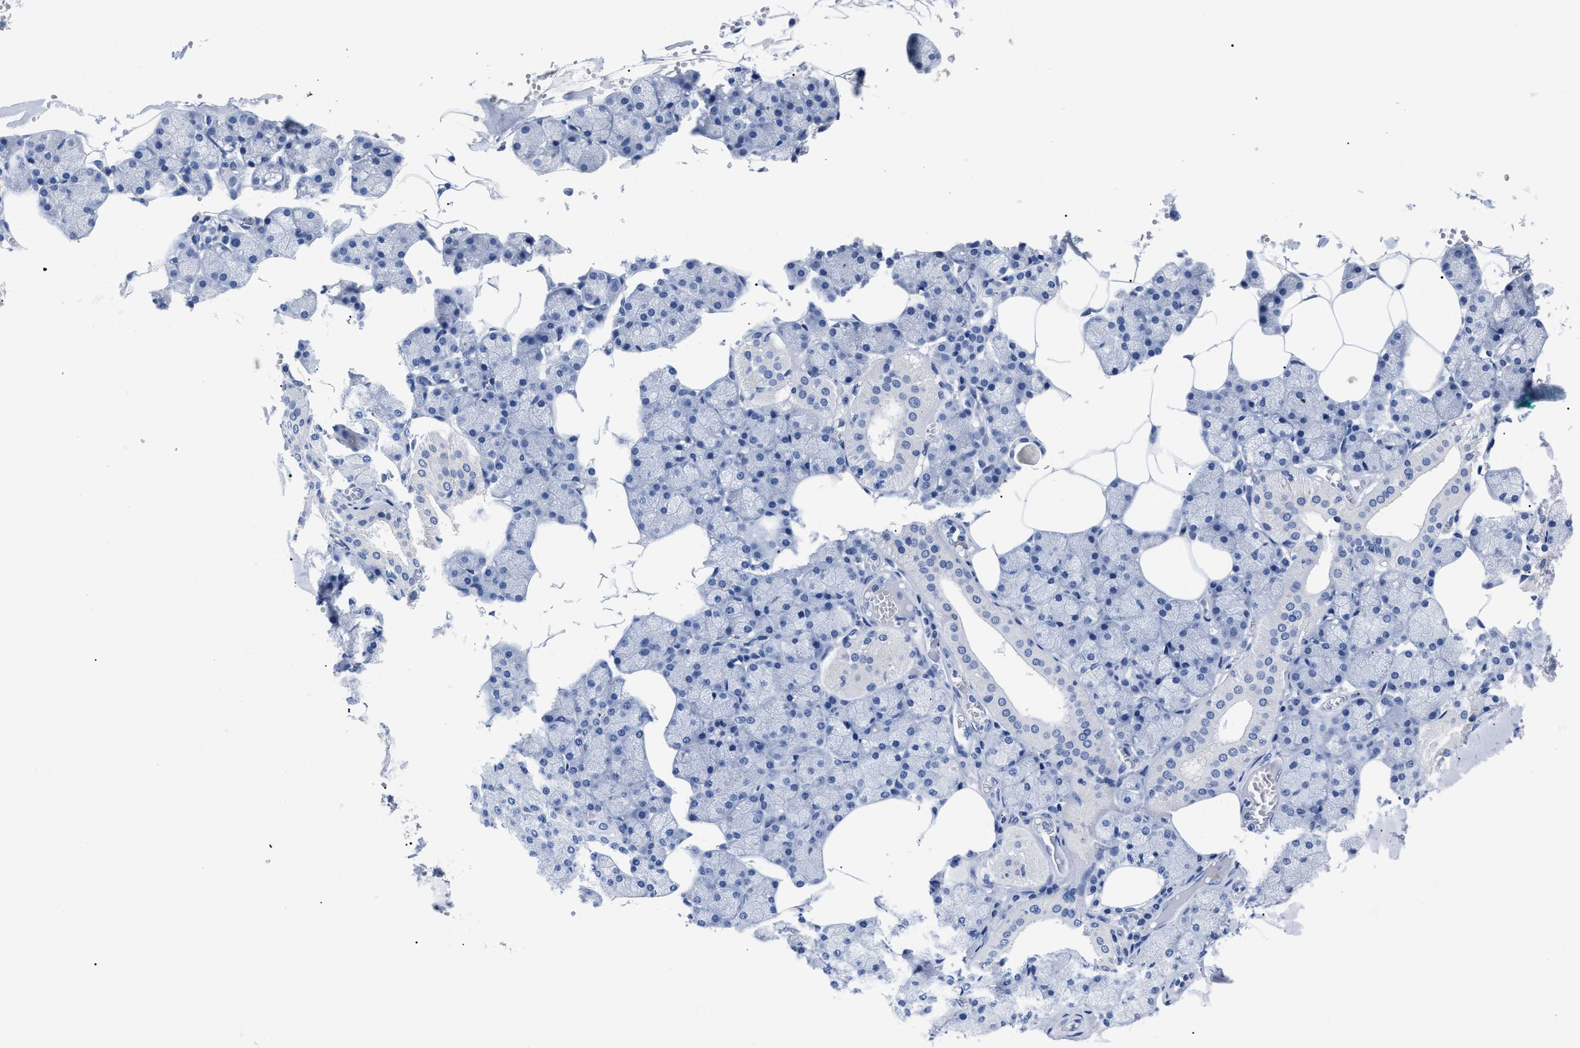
{"staining": {"intensity": "negative", "quantity": "none", "location": "none"}, "tissue": "salivary gland", "cell_type": "Glandular cells", "image_type": "normal", "snomed": [{"axis": "morphology", "description": "Normal tissue, NOS"}, {"axis": "topography", "description": "Salivary gland"}], "caption": "Immunohistochemical staining of benign salivary gland displays no significant staining in glandular cells.", "gene": "ALPG", "patient": {"sex": "male", "age": 62}}